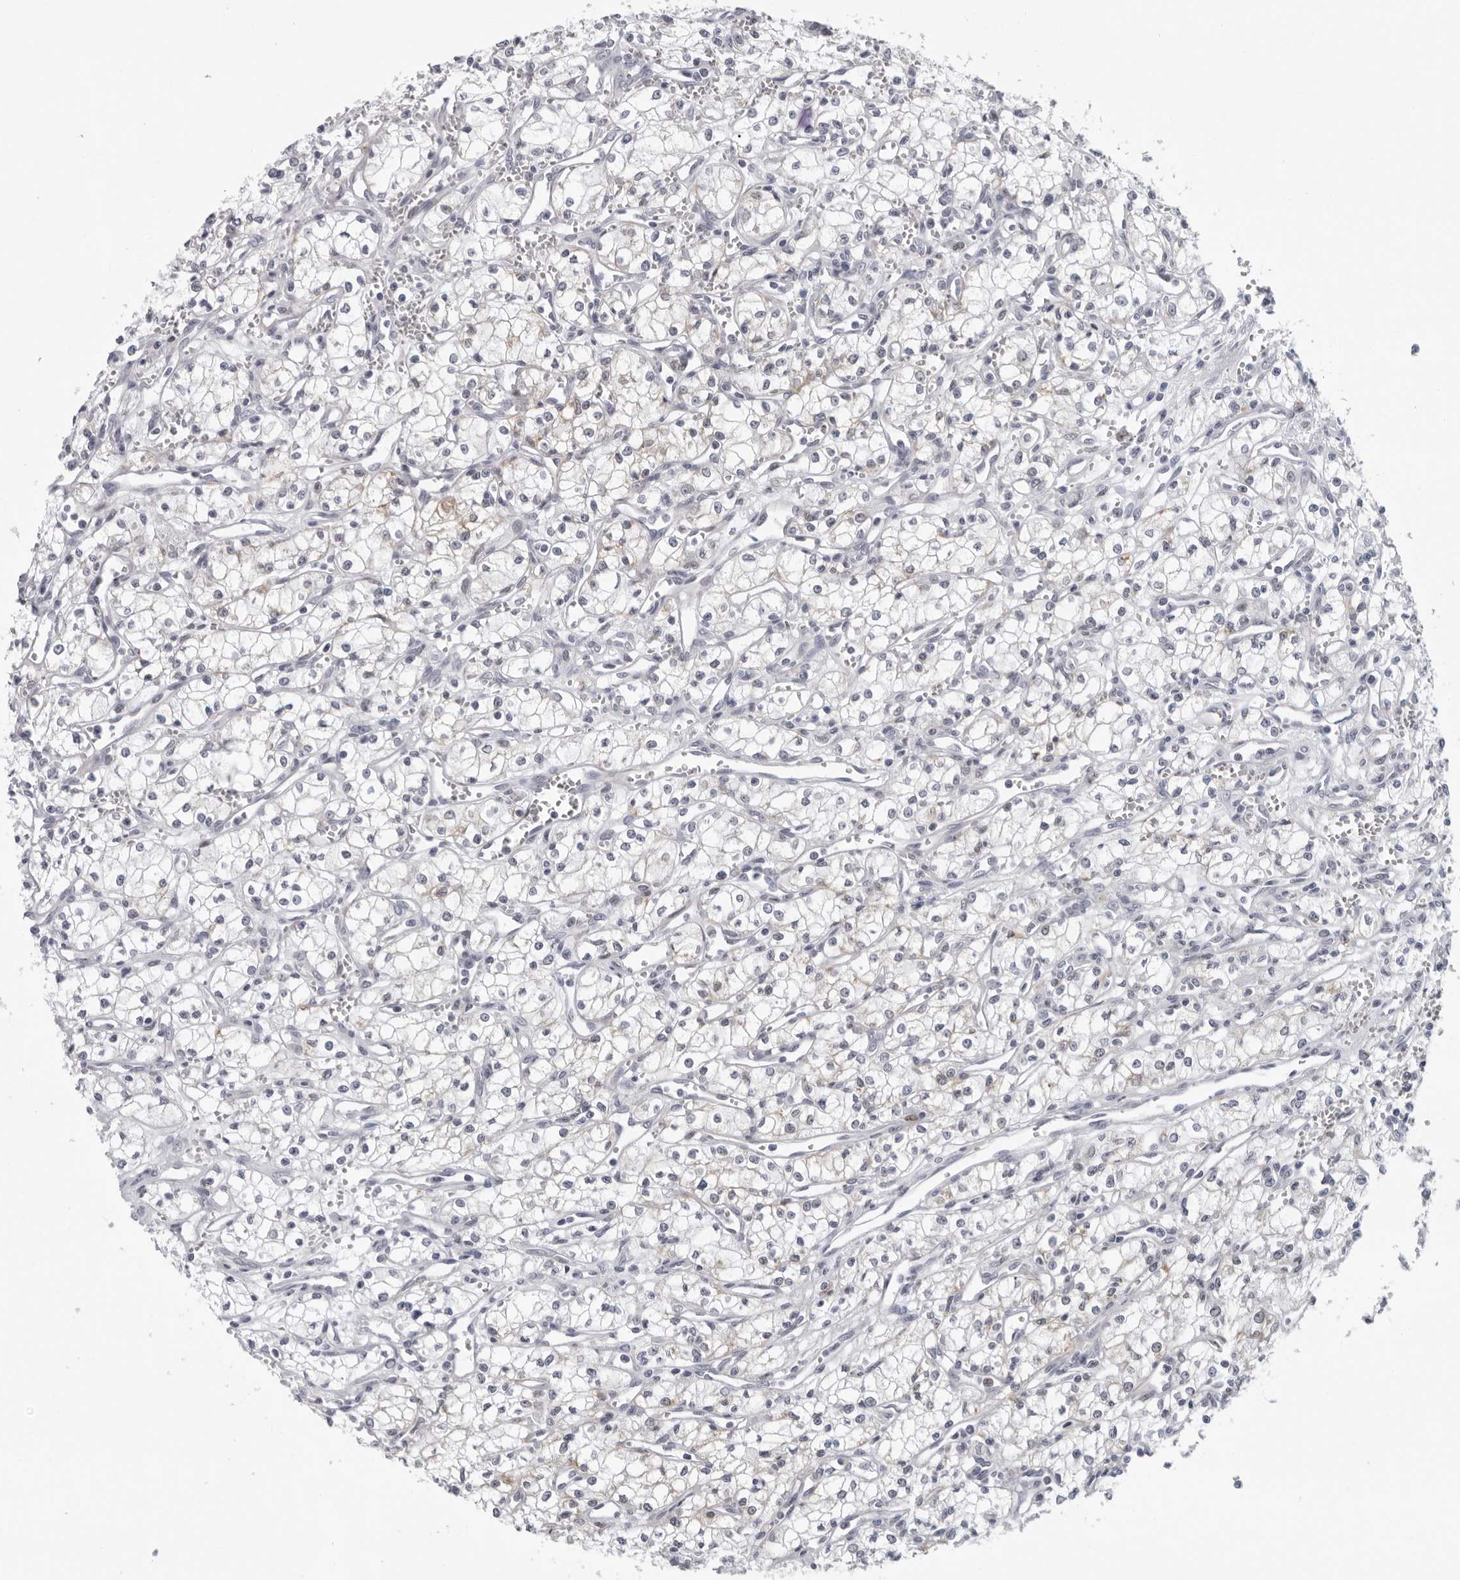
{"staining": {"intensity": "negative", "quantity": "none", "location": "none"}, "tissue": "renal cancer", "cell_type": "Tumor cells", "image_type": "cancer", "snomed": [{"axis": "morphology", "description": "Adenocarcinoma, NOS"}, {"axis": "topography", "description": "Kidney"}], "caption": "Adenocarcinoma (renal) was stained to show a protein in brown. There is no significant staining in tumor cells.", "gene": "CPT2", "patient": {"sex": "male", "age": 59}}